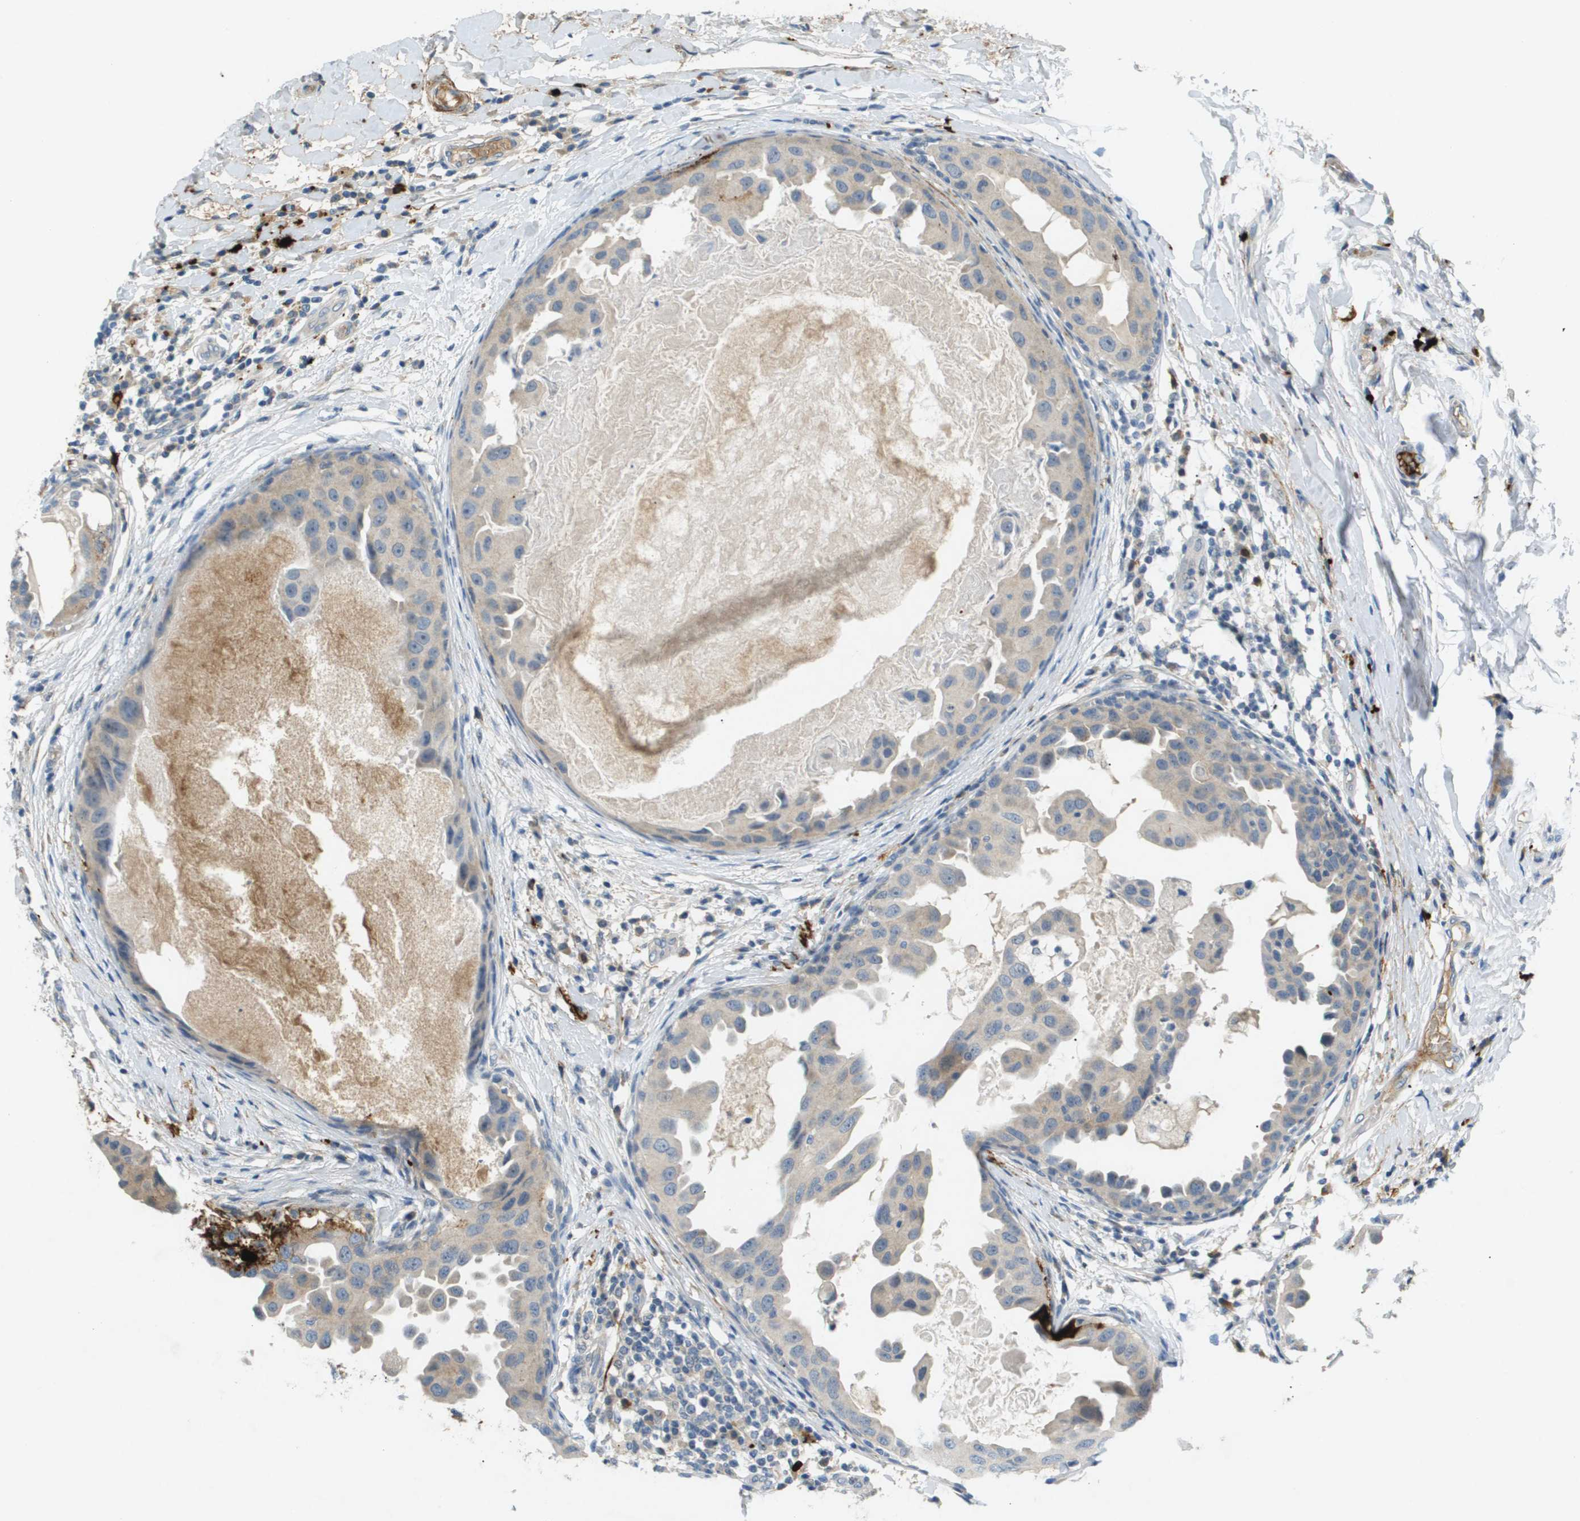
{"staining": {"intensity": "weak", "quantity": "<25%", "location": "cytoplasmic/membranous"}, "tissue": "breast cancer", "cell_type": "Tumor cells", "image_type": "cancer", "snomed": [{"axis": "morphology", "description": "Duct carcinoma"}, {"axis": "topography", "description": "Breast"}], "caption": "This histopathology image is of breast cancer (invasive ductal carcinoma) stained with immunohistochemistry to label a protein in brown with the nuclei are counter-stained blue. There is no expression in tumor cells.", "gene": "VTN", "patient": {"sex": "female", "age": 27}}